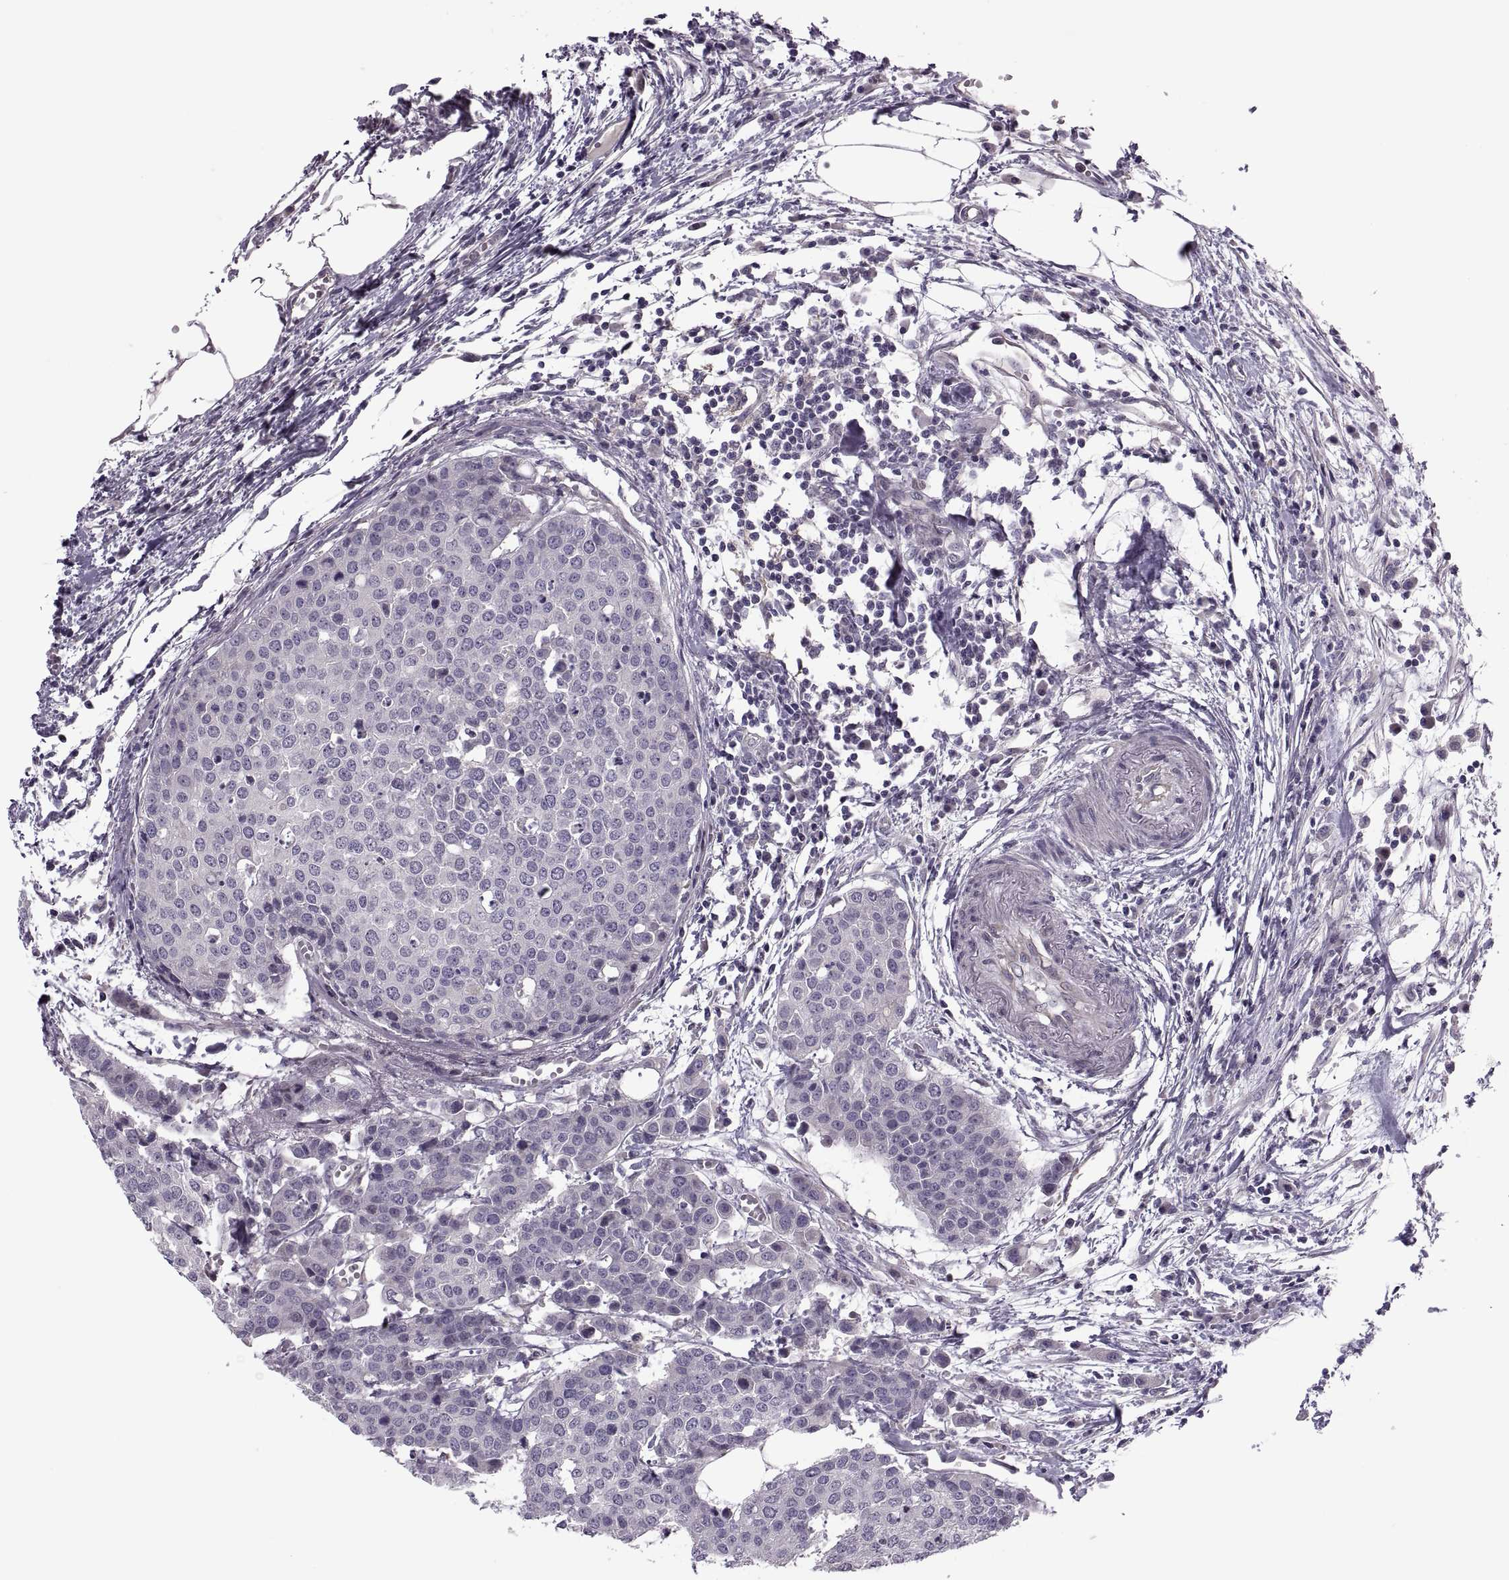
{"staining": {"intensity": "negative", "quantity": "none", "location": "none"}, "tissue": "carcinoid", "cell_type": "Tumor cells", "image_type": "cancer", "snomed": [{"axis": "morphology", "description": "Carcinoid, malignant, NOS"}, {"axis": "topography", "description": "Colon"}], "caption": "Tumor cells show no significant protein staining in carcinoid.", "gene": "ODF3", "patient": {"sex": "male", "age": 81}}